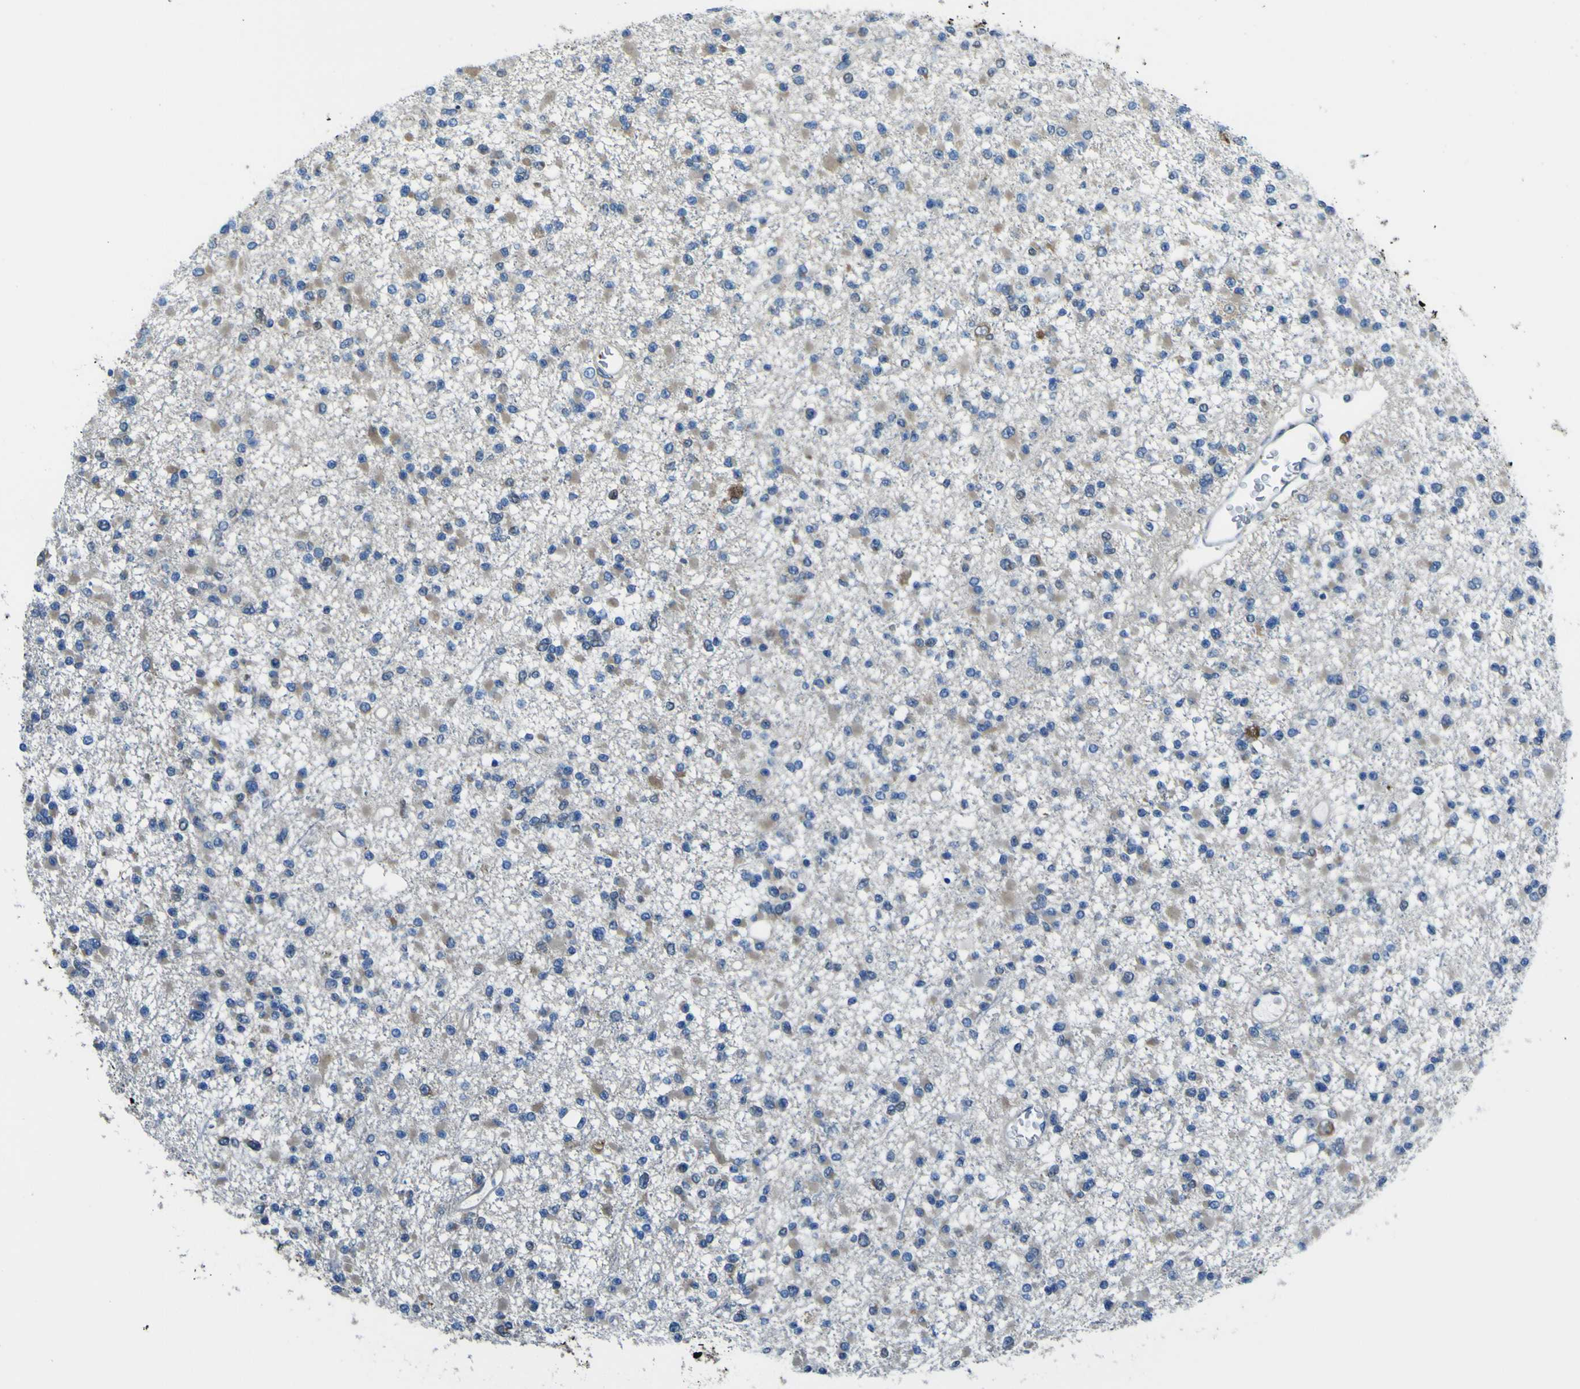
{"staining": {"intensity": "weak", "quantity": "<25%", "location": "cytoplasmic/membranous"}, "tissue": "glioma", "cell_type": "Tumor cells", "image_type": "cancer", "snomed": [{"axis": "morphology", "description": "Glioma, malignant, Low grade"}, {"axis": "topography", "description": "Brain"}], "caption": "Tumor cells are negative for protein expression in human glioma.", "gene": "STIM1", "patient": {"sex": "female", "age": 22}}